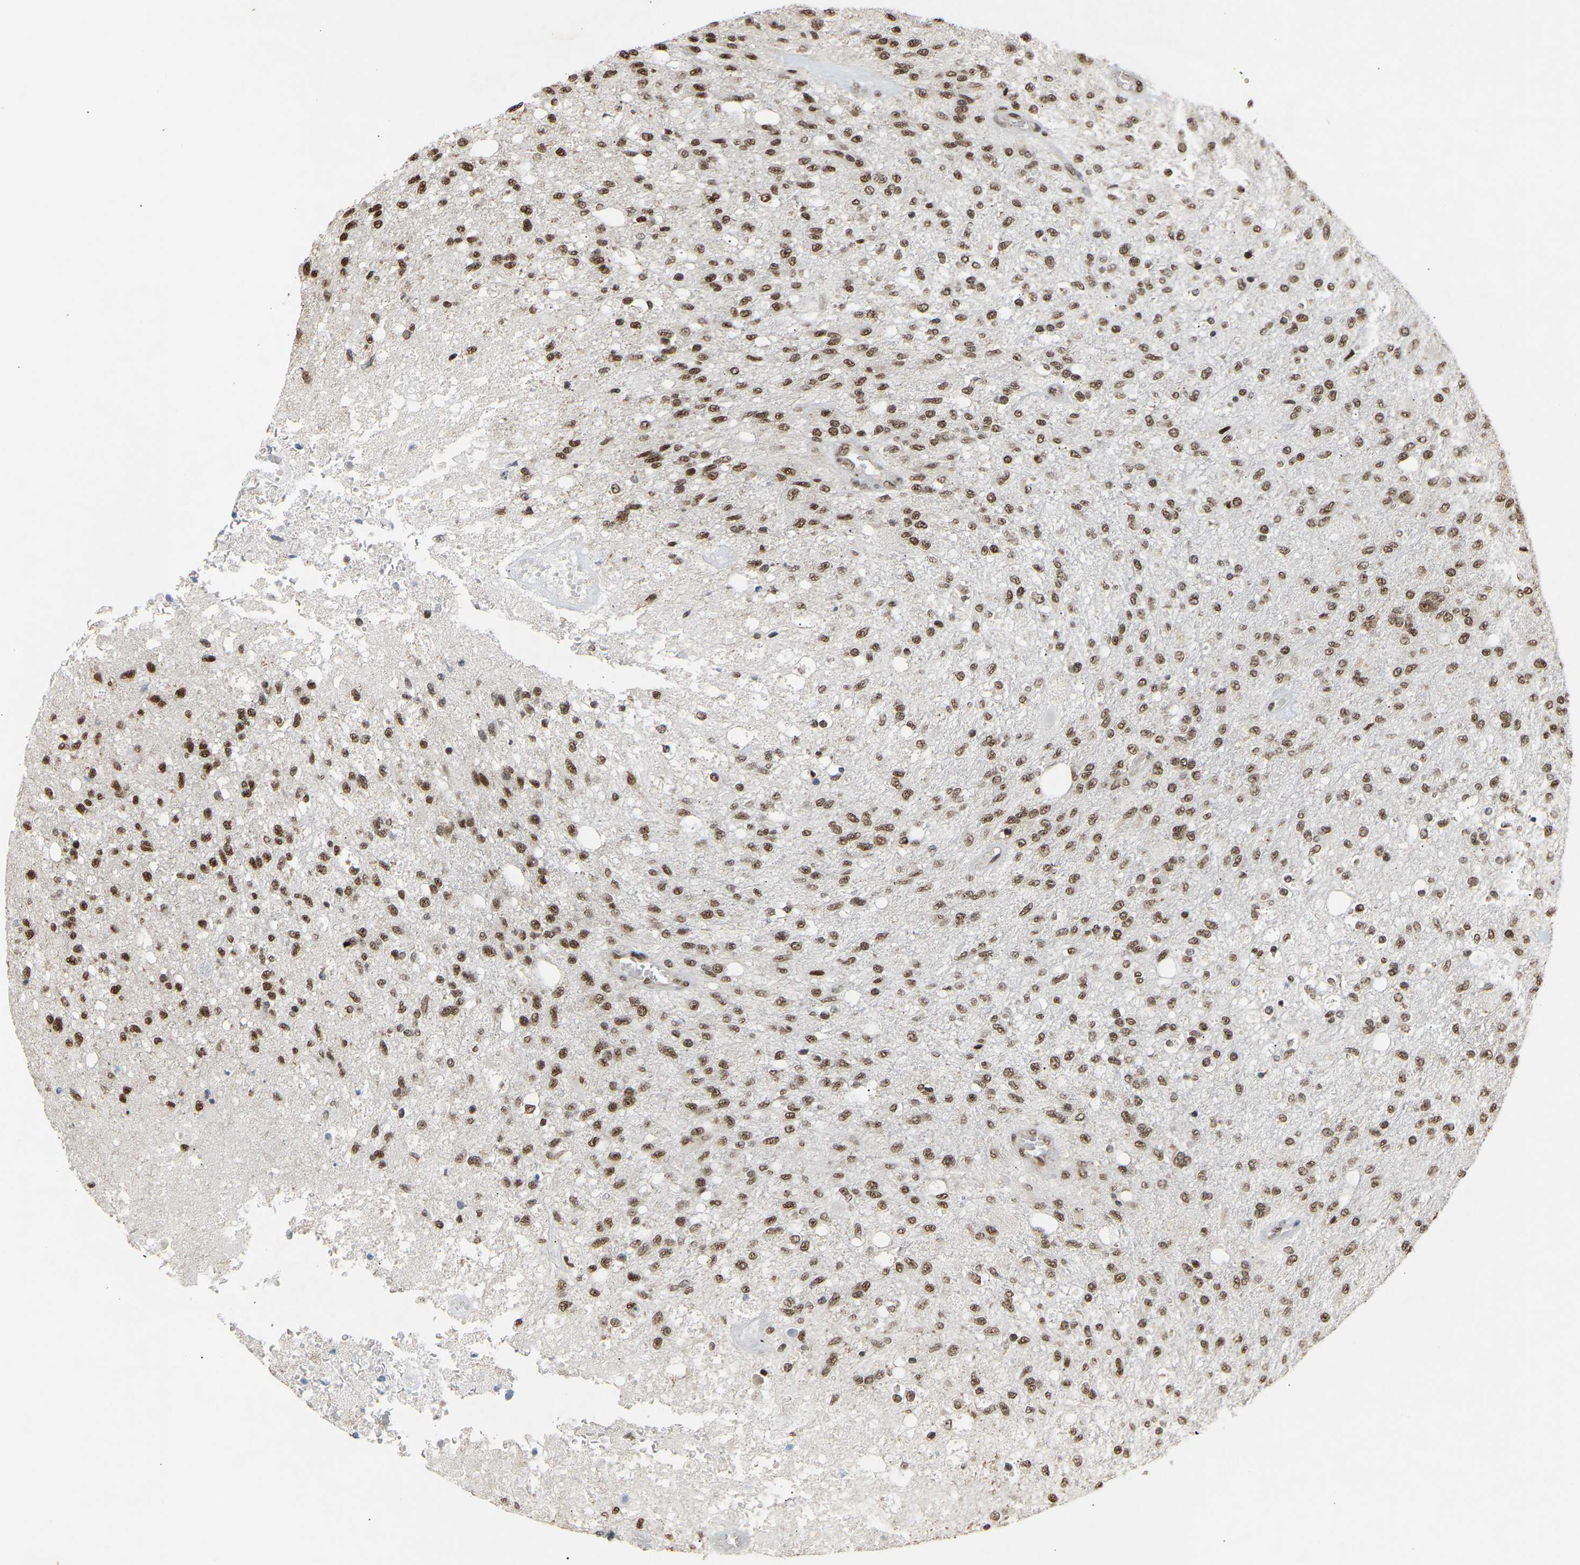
{"staining": {"intensity": "moderate", "quantity": ">75%", "location": "nuclear"}, "tissue": "glioma", "cell_type": "Tumor cells", "image_type": "cancer", "snomed": [{"axis": "morphology", "description": "Normal tissue, NOS"}, {"axis": "morphology", "description": "Glioma, malignant, High grade"}, {"axis": "topography", "description": "Cerebral cortex"}], "caption": "Immunohistochemistry (IHC) histopathology image of malignant glioma (high-grade) stained for a protein (brown), which reveals medium levels of moderate nuclear expression in approximately >75% of tumor cells.", "gene": "ALYREF", "patient": {"sex": "male", "age": 77}}